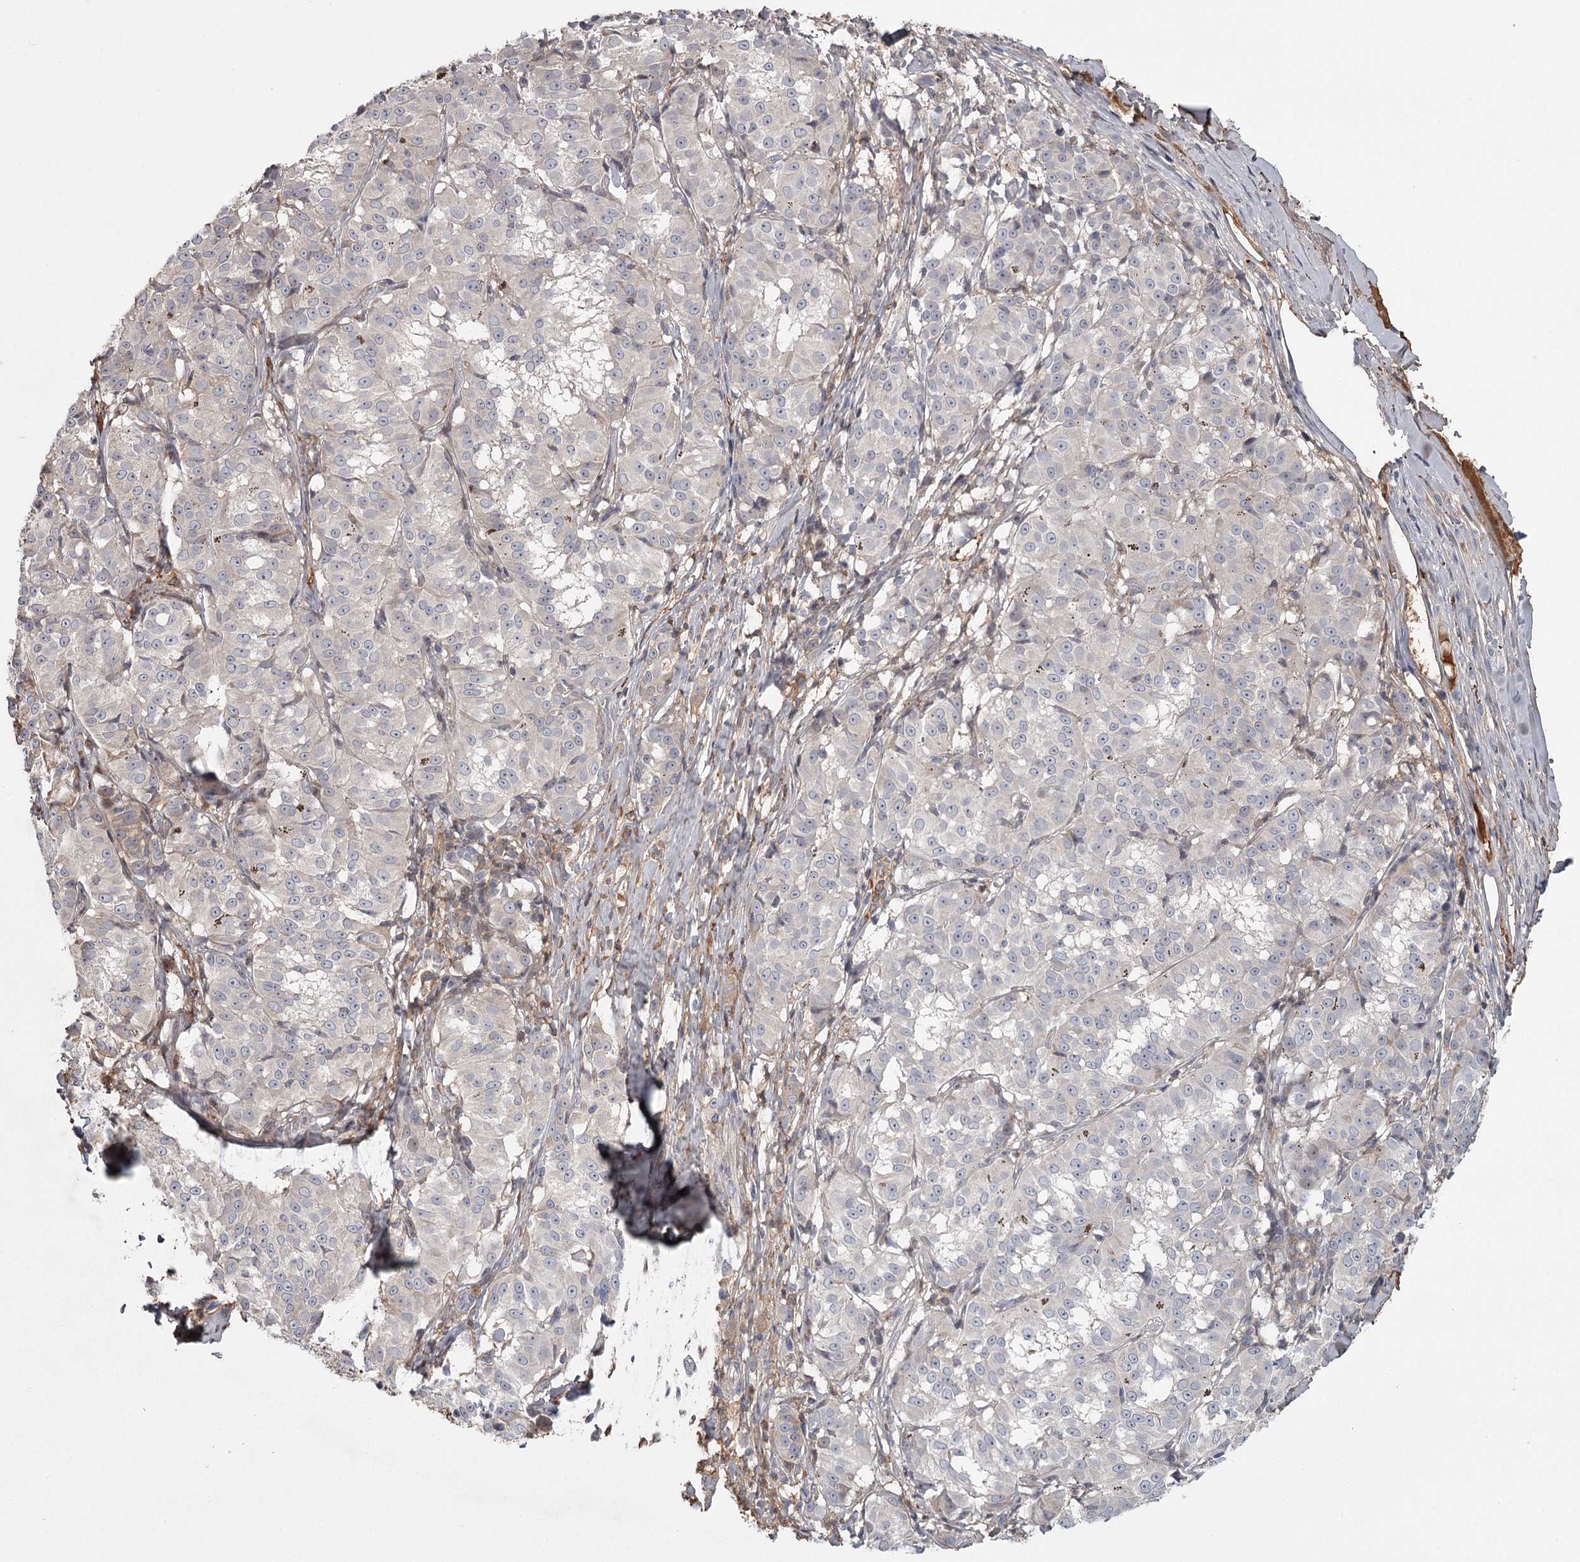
{"staining": {"intensity": "negative", "quantity": "none", "location": "none"}, "tissue": "melanoma", "cell_type": "Tumor cells", "image_type": "cancer", "snomed": [{"axis": "morphology", "description": "Malignant melanoma, NOS"}, {"axis": "topography", "description": "Skin"}], "caption": "This photomicrograph is of malignant melanoma stained with immunohistochemistry to label a protein in brown with the nuclei are counter-stained blue. There is no expression in tumor cells.", "gene": "DHRS9", "patient": {"sex": "female", "age": 72}}